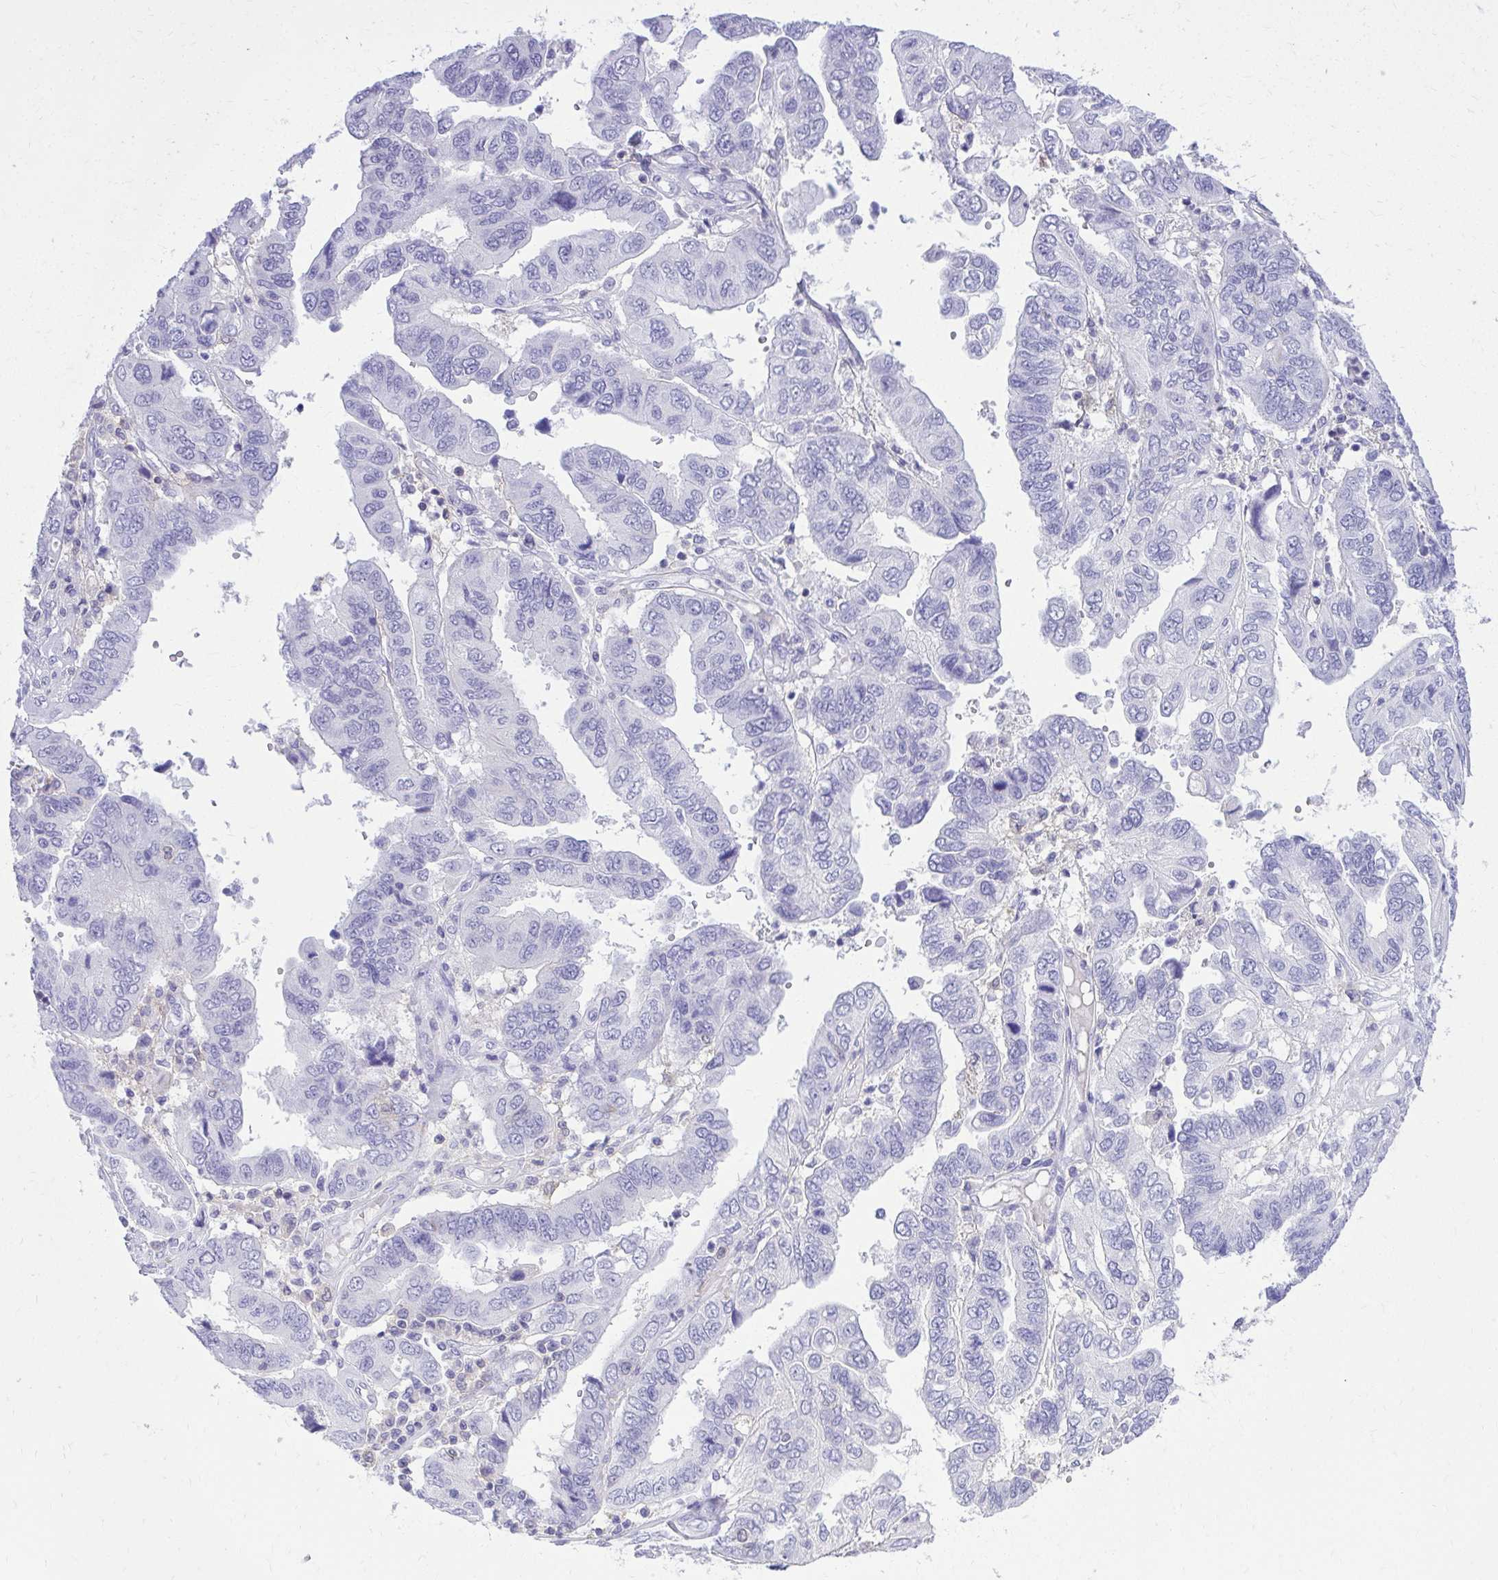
{"staining": {"intensity": "negative", "quantity": "none", "location": "none"}, "tissue": "ovarian cancer", "cell_type": "Tumor cells", "image_type": "cancer", "snomed": [{"axis": "morphology", "description": "Cystadenocarcinoma, serous, NOS"}, {"axis": "topography", "description": "Ovary"}], "caption": "Immunohistochemical staining of human ovarian cancer exhibits no significant expression in tumor cells. Brightfield microscopy of IHC stained with DAB (3,3'-diaminobenzidine) (brown) and hematoxylin (blue), captured at high magnification.", "gene": "GPRIN3", "patient": {"sex": "female", "age": 79}}